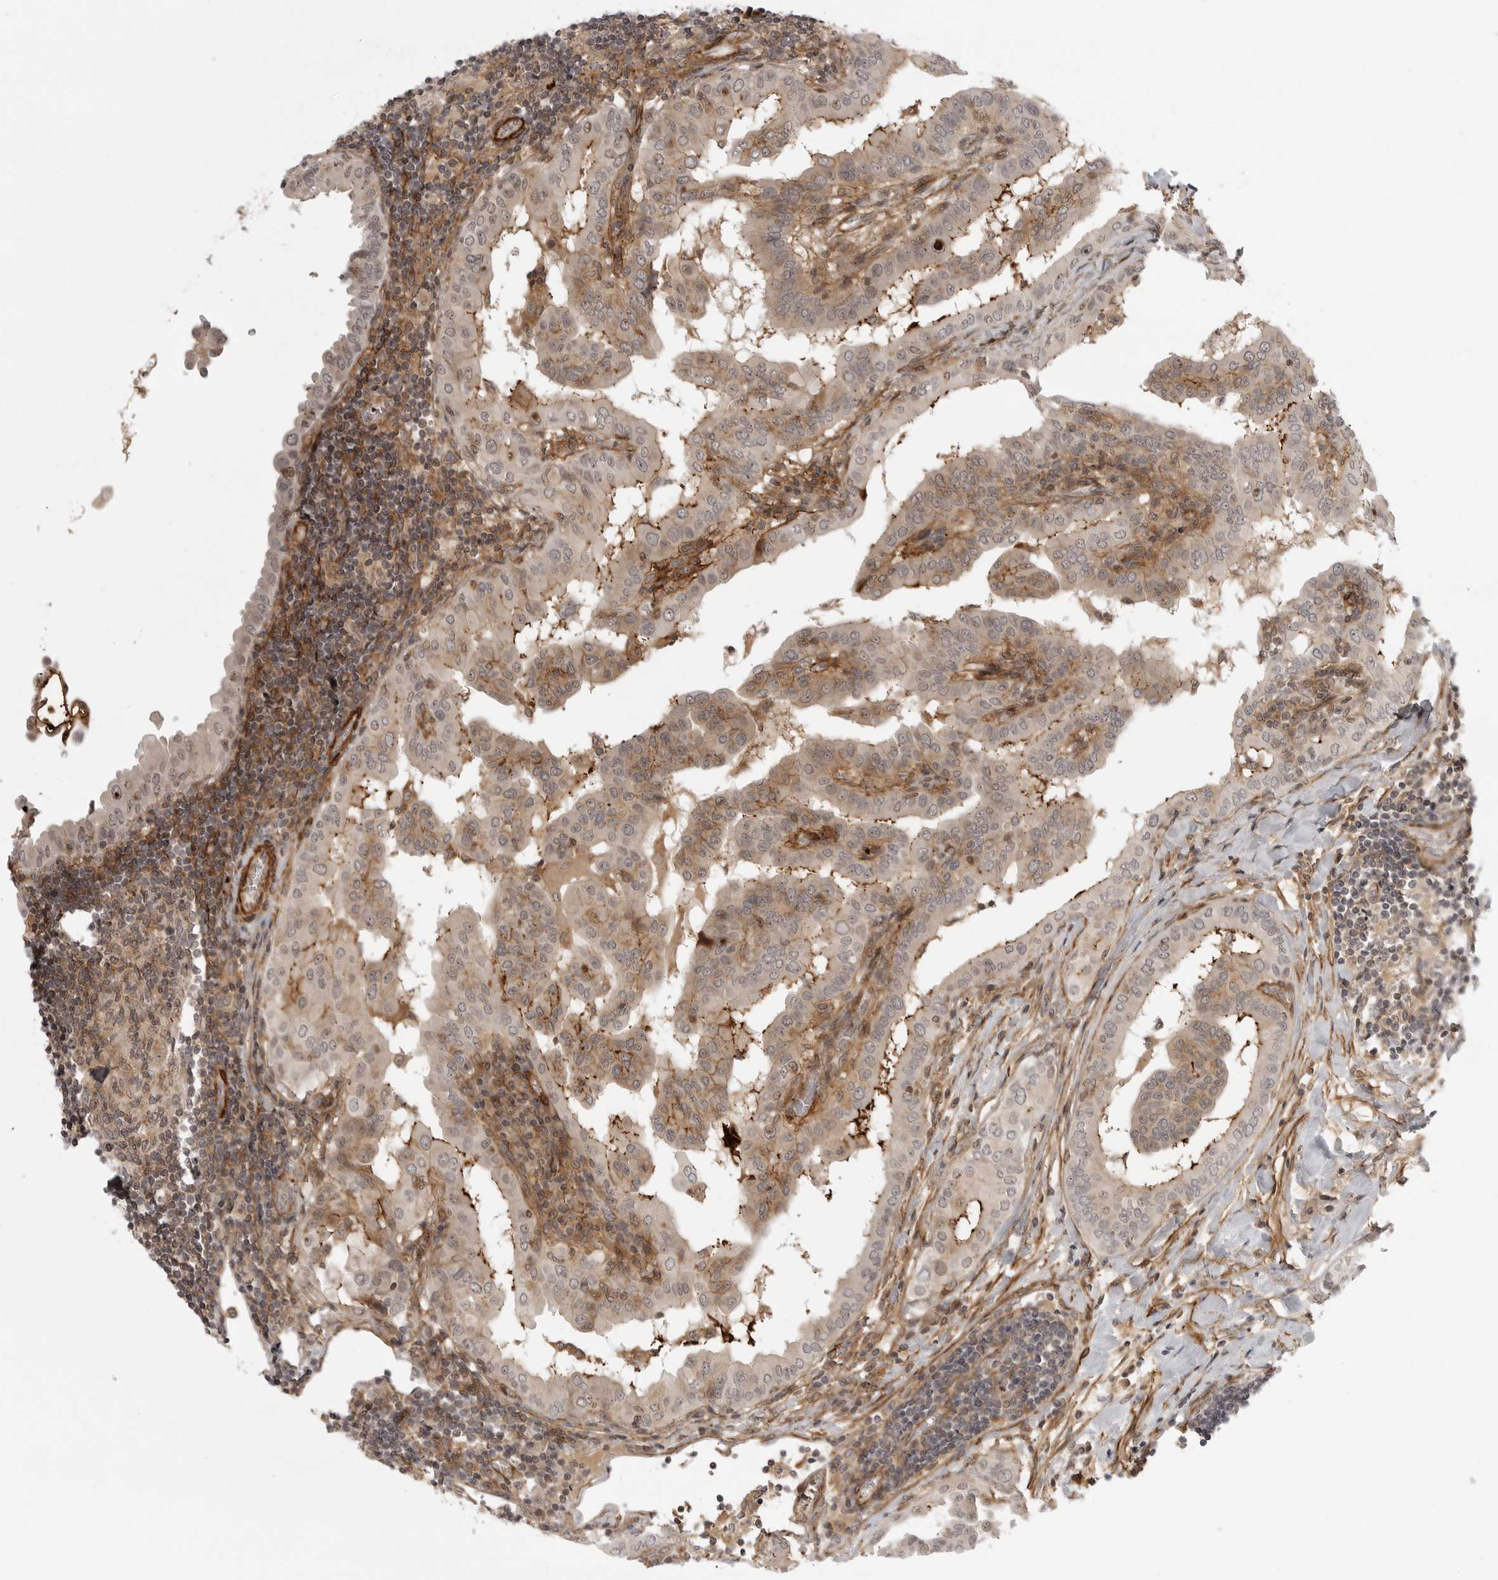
{"staining": {"intensity": "weak", "quantity": "25%-75%", "location": "cytoplasmic/membranous,nuclear"}, "tissue": "thyroid cancer", "cell_type": "Tumor cells", "image_type": "cancer", "snomed": [{"axis": "morphology", "description": "Papillary adenocarcinoma, NOS"}, {"axis": "topography", "description": "Thyroid gland"}], "caption": "Immunohistochemical staining of thyroid cancer (papillary adenocarcinoma) exhibits weak cytoplasmic/membranous and nuclear protein positivity in about 25%-75% of tumor cells. (DAB (3,3'-diaminobenzidine) = brown stain, brightfield microscopy at high magnification).", "gene": "TUT4", "patient": {"sex": "male", "age": 33}}